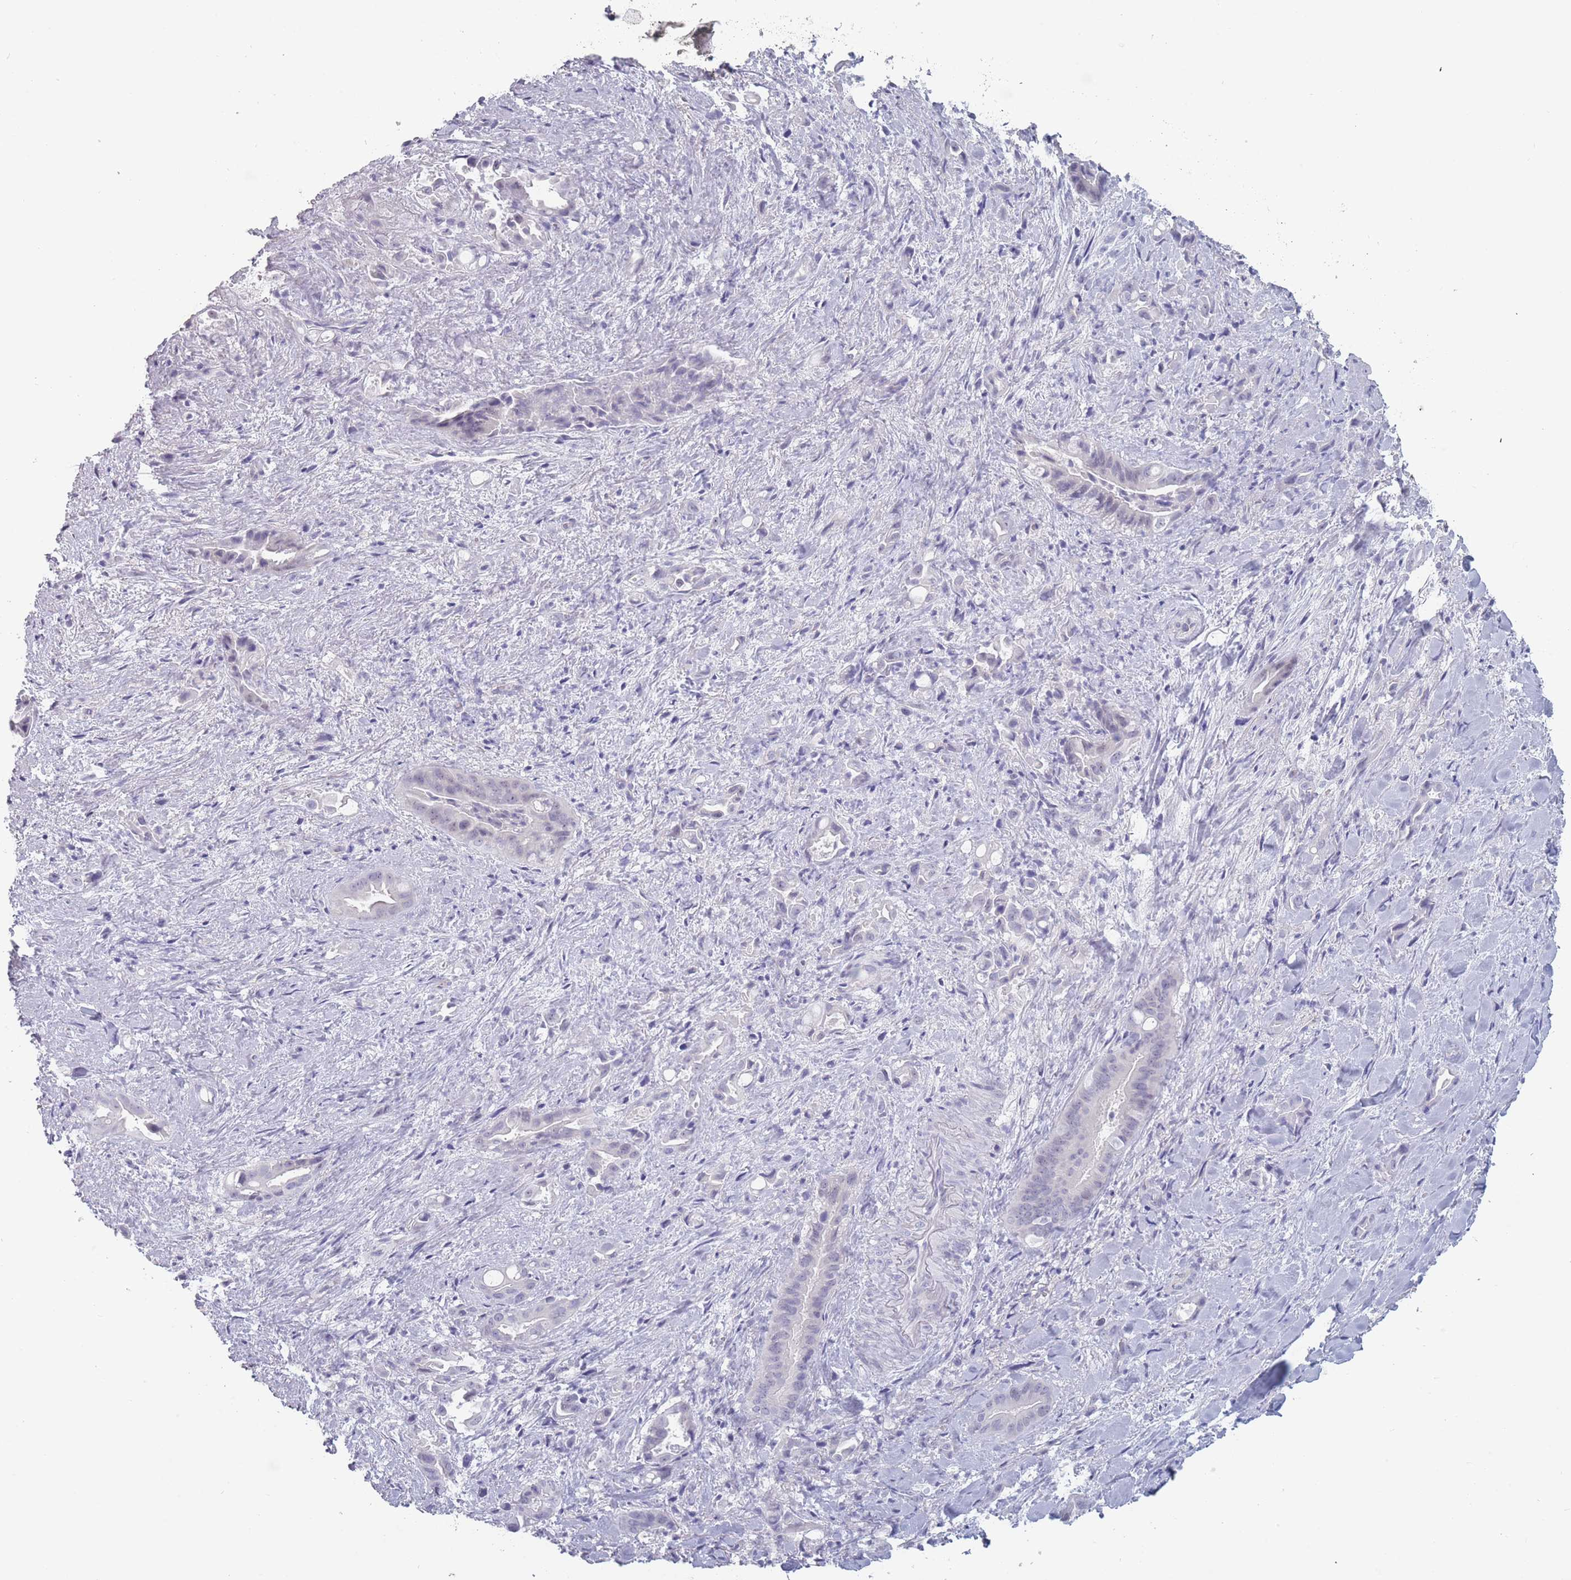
{"staining": {"intensity": "negative", "quantity": "none", "location": "none"}, "tissue": "liver cancer", "cell_type": "Tumor cells", "image_type": "cancer", "snomed": [{"axis": "morphology", "description": "Cholangiocarcinoma"}, {"axis": "topography", "description": "Liver"}], "caption": "Tumor cells are negative for brown protein staining in liver cancer. (Immunohistochemistry (ihc), brightfield microscopy, high magnification).", "gene": "ROS1", "patient": {"sex": "female", "age": 68}}